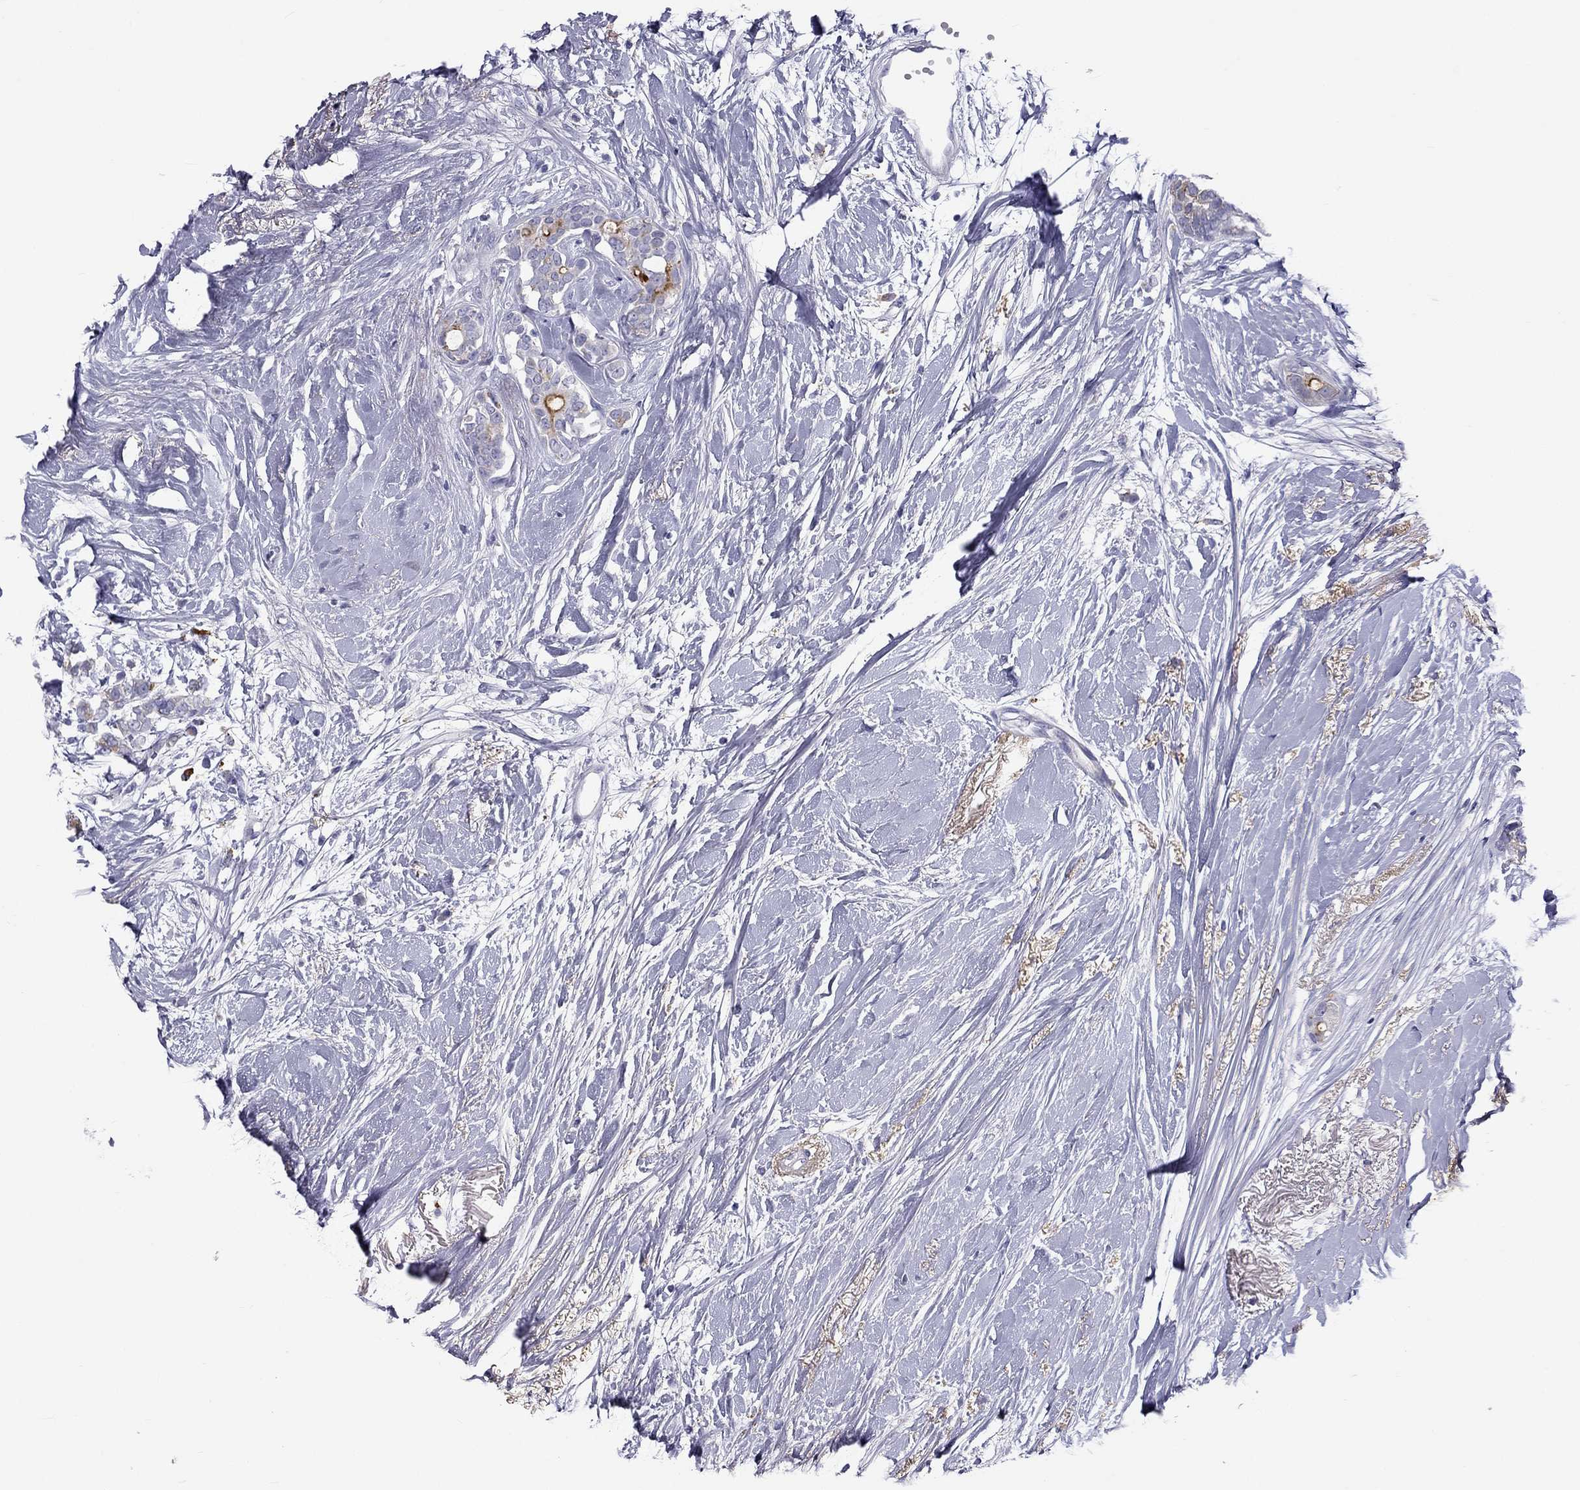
{"staining": {"intensity": "negative", "quantity": "none", "location": "none"}, "tissue": "breast cancer", "cell_type": "Tumor cells", "image_type": "cancer", "snomed": [{"axis": "morphology", "description": "Duct carcinoma"}, {"axis": "topography", "description": "Breast"}], "caption": "Tumor cells are negative for brown protein staining in breast cancer (intraductal carcinoma). (DAB immunohistochemistry (IHC) with hematoxylin counter stain).", "gene": "CLPSL2", "patient": {"sex": "female", "age": 40}}